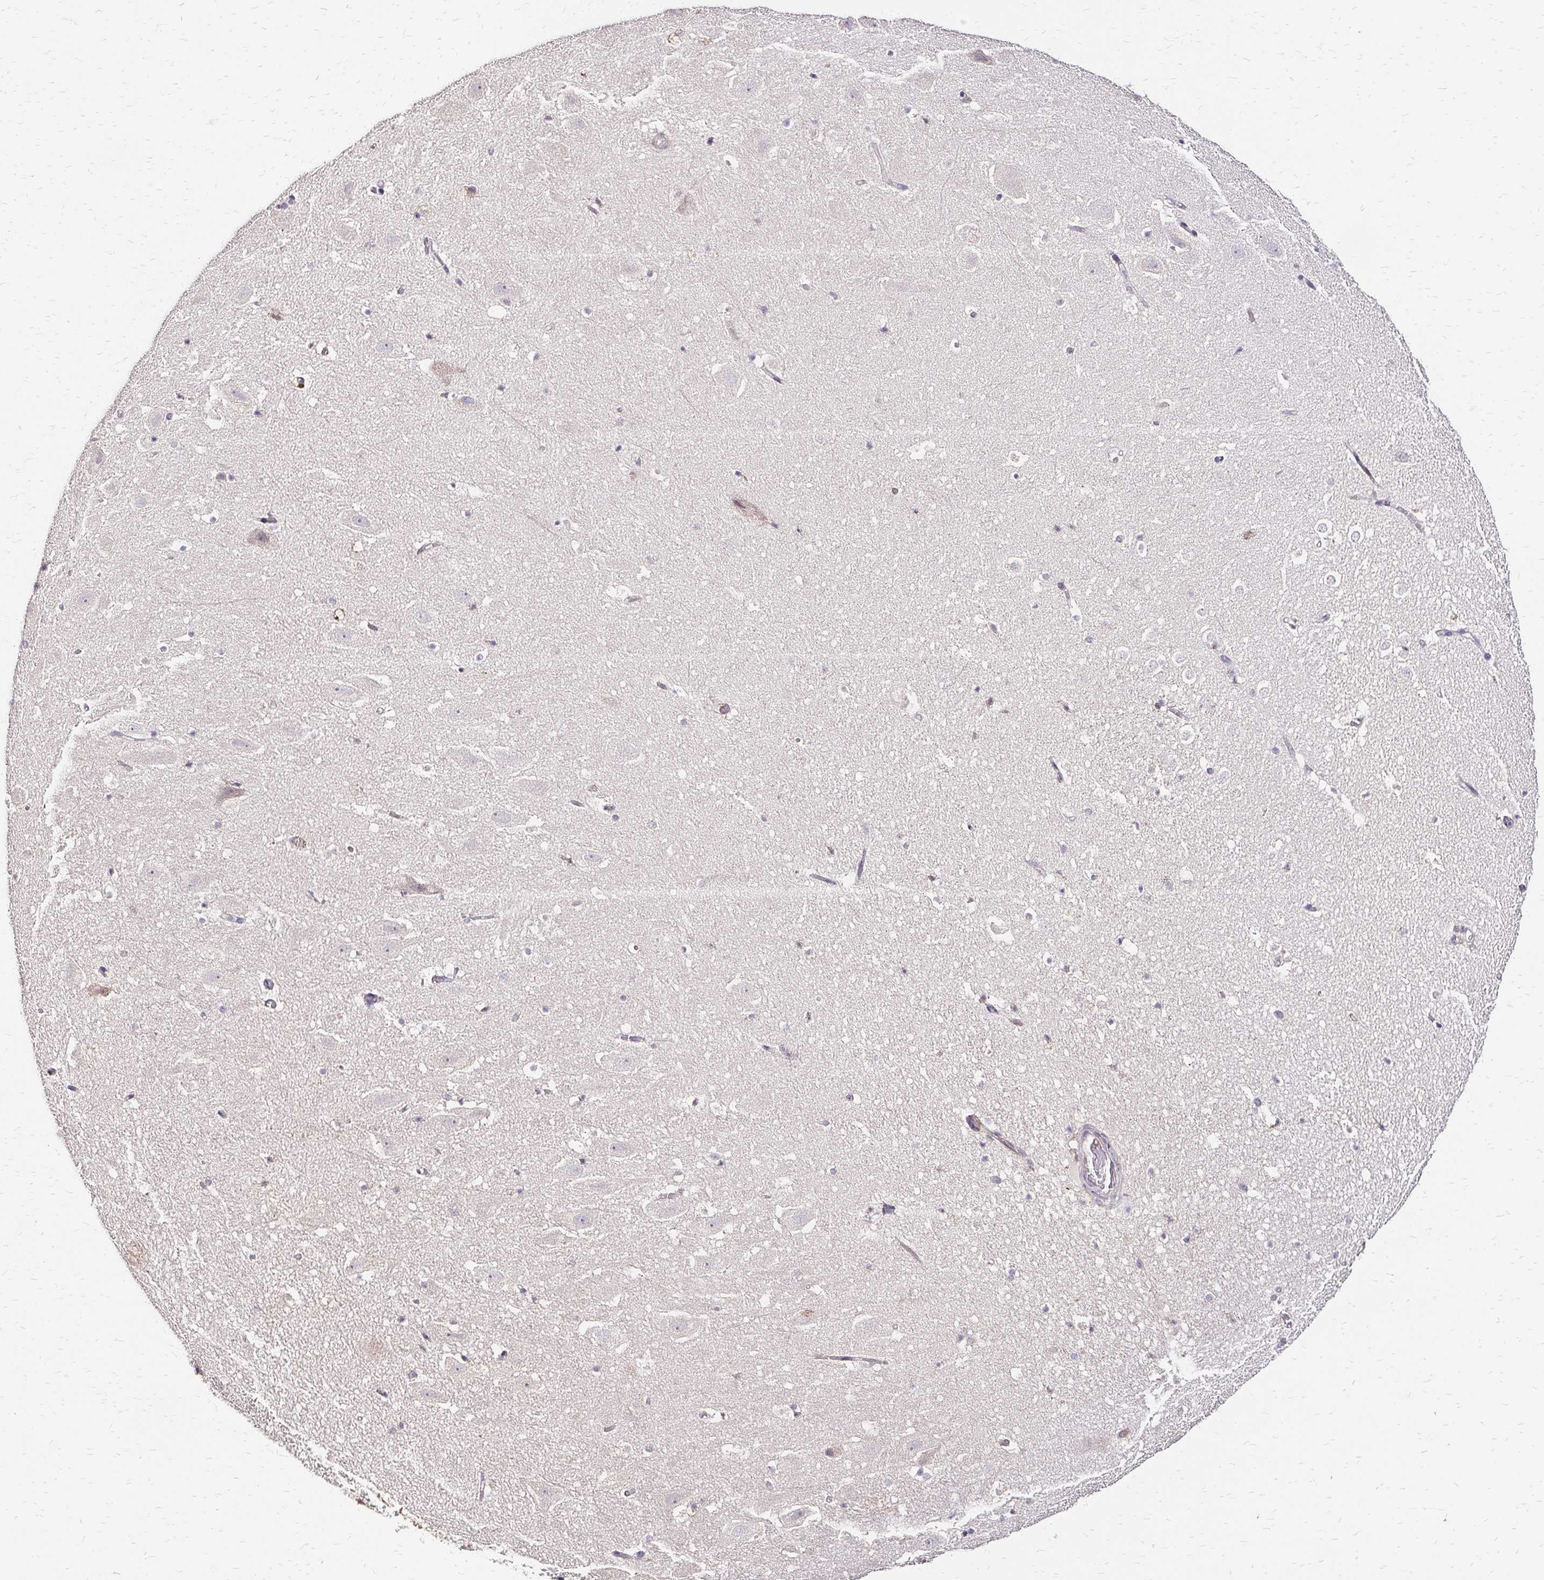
{"staining": {"intensity": "negative", "quantity": "none", "location": "none"}, "tissue": "hippocampus", "cell_type": "Glial cells", "image_type": "normal", "snomed": [{"axis": "morphology", "description": "Normal tissue, NOS"}, {"axis": "topography", "description": "Hippocampus"}], "caption": "High power microscopy micrograph of an immunohistochemistry micrograph of unremarkable hippocampus, revealing no significant expression in glial cells. (DAB (3,3'-diaminobenzidine) immunohistochemistry with hematoxylin counter stain).", "gene": "PRIMA1", "patient": {"sex": "female", "age": 42}}